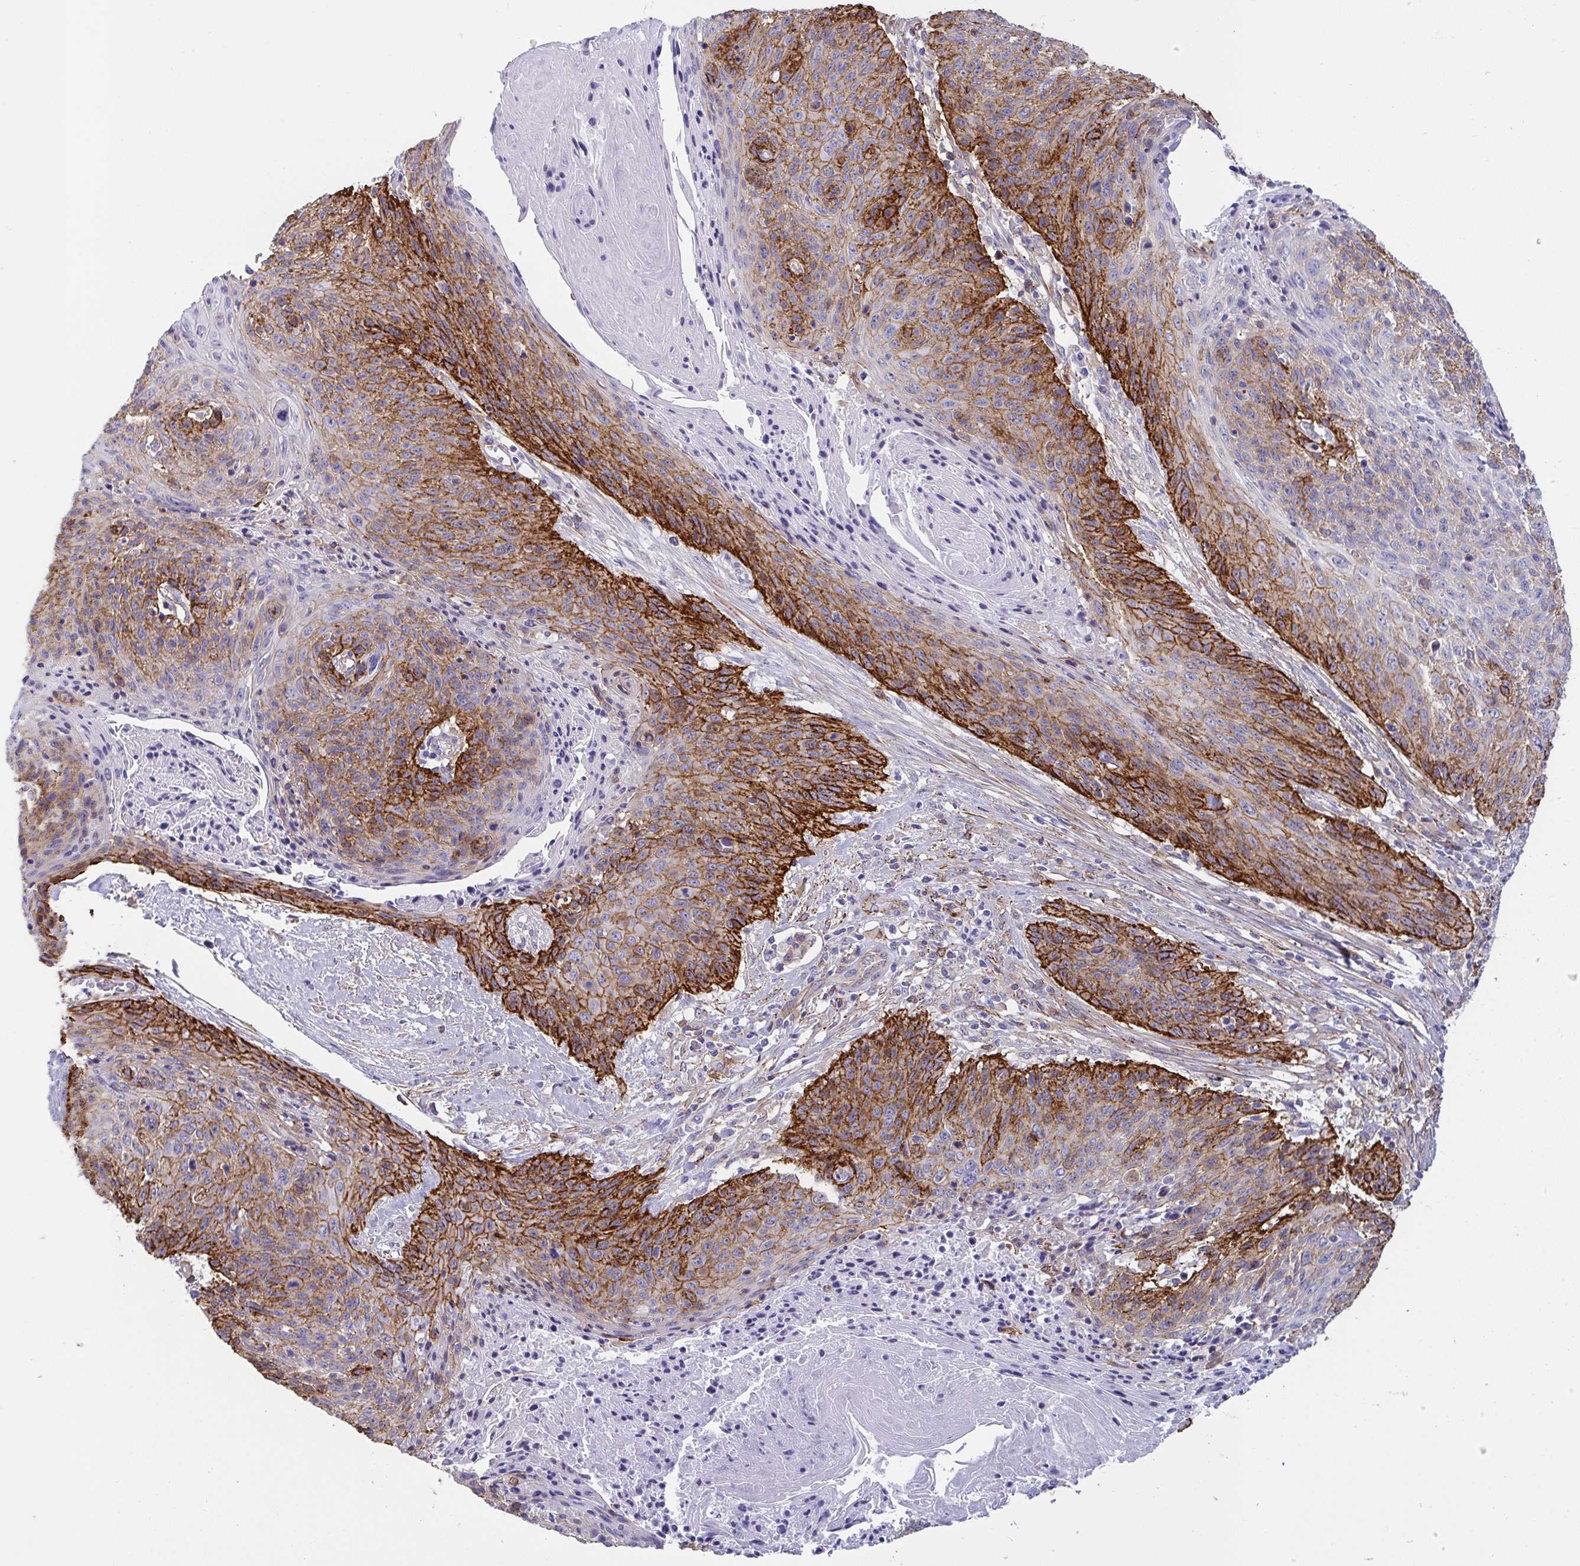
{"staining": {"intensity": "strong", "quantity": "25%-75%", "location": "cytoplasmic/membranous"}, "tissue": "cervical cancer", "cell_type": "Tumor cells", "image_type": "cancer", "snomed": [{"axis": "morphology", "description": "Squamous cell carcinoma, NOS"}, {"axis": "topography", "description": "Cervix"}], "caption": "Cervical cancer (squamous cell carcinoma) was stained to show a protein in brown. There is high levels of strong cytoplasmic/membranous staining in approximately 25%-75% of tumor cells.", "gene": "LIMA1", "patient": {"sex": "female", "age": 45}}